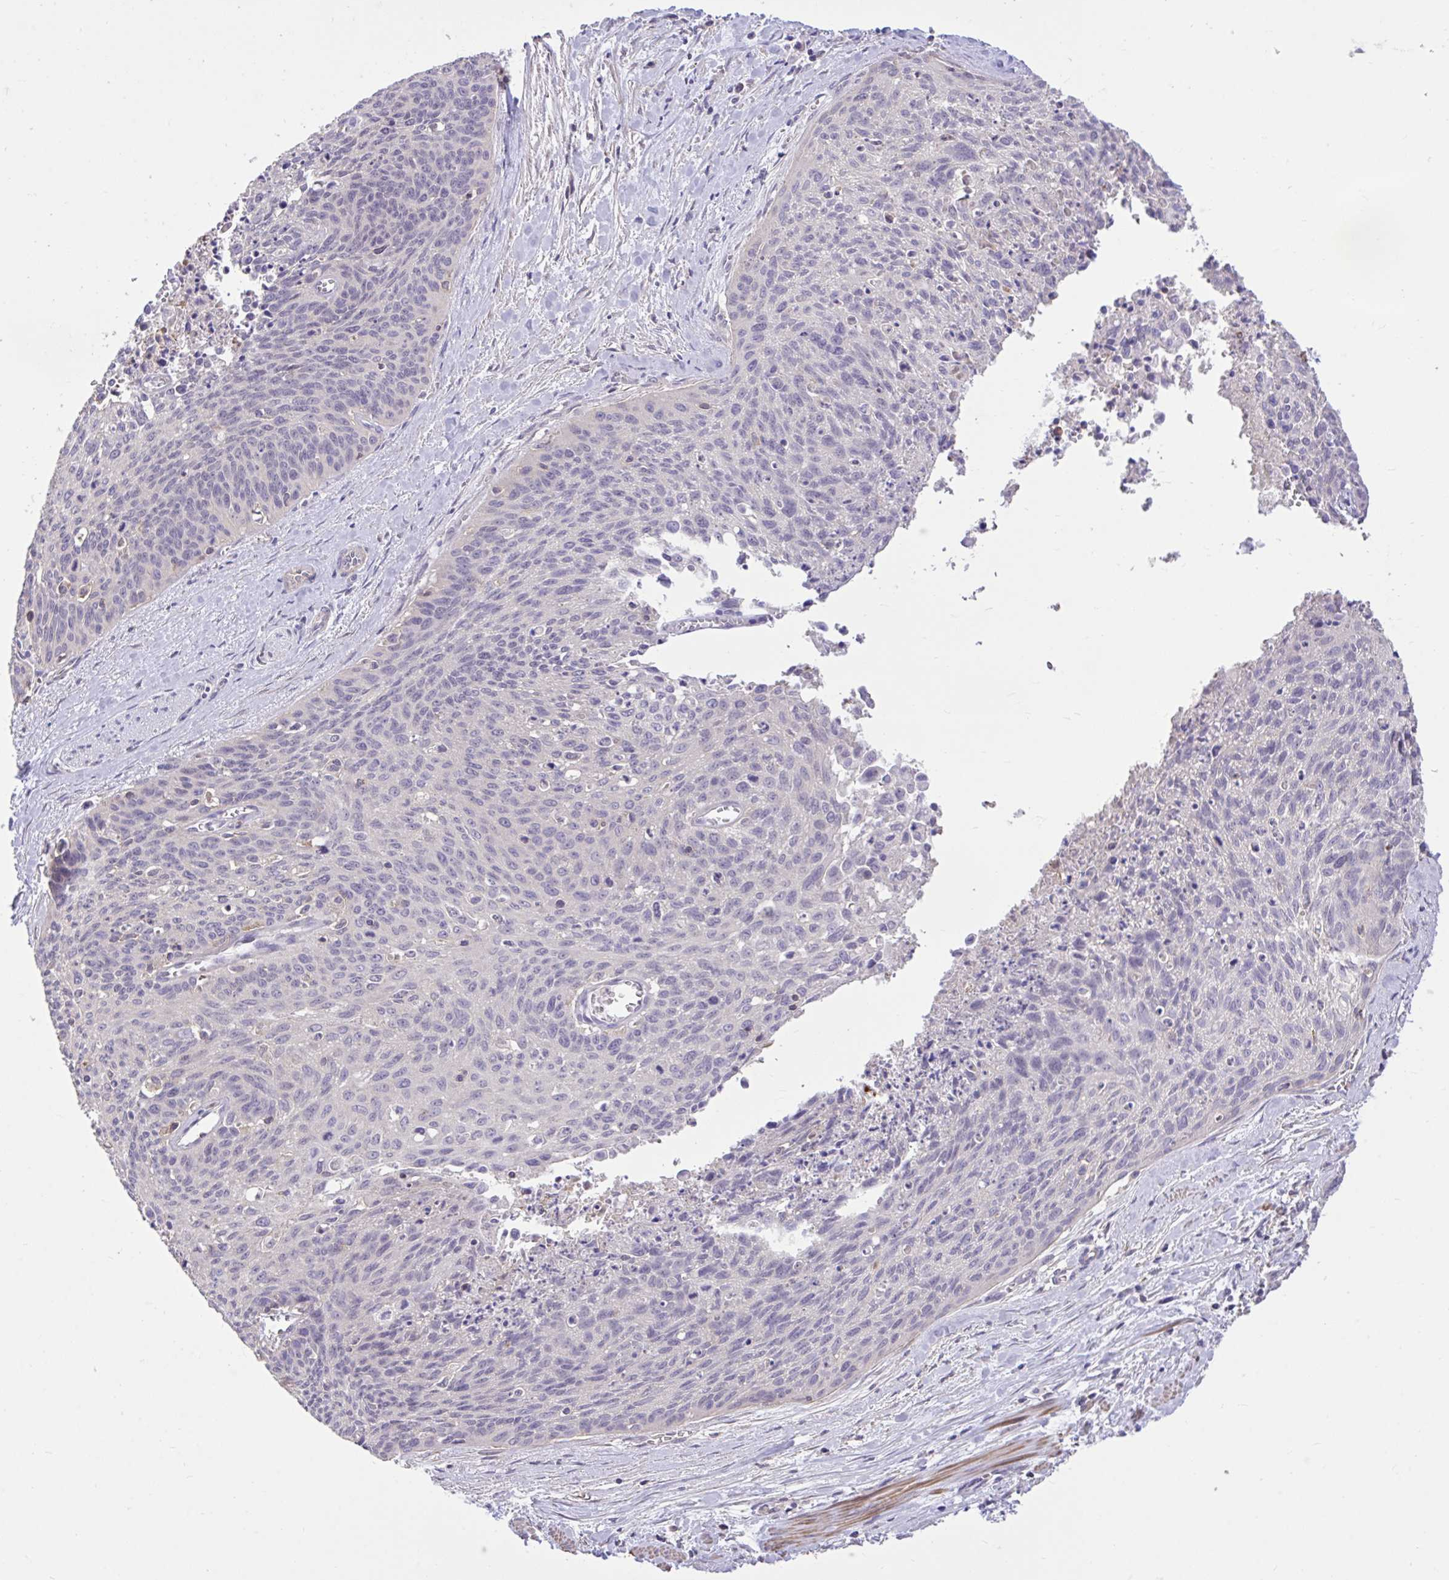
{"staining": {"intensity": "negative", "quantity": "none", "location": "none"}, "tissue": "cervical cancer", "cell_type": "Tumor cells", "image_type": "cancer", "snomed": [{"axis": "morphology", "description": "Squamous cell carcinoma, NOS"}, {"axis": "topography", "description": "Cervix"}], "caption": "Tumor cells show no significant protein positivity in cervical squamous cell carcinoma.", "gene": "IGFL2", "patient": {"sex": "female", "age": 55}}